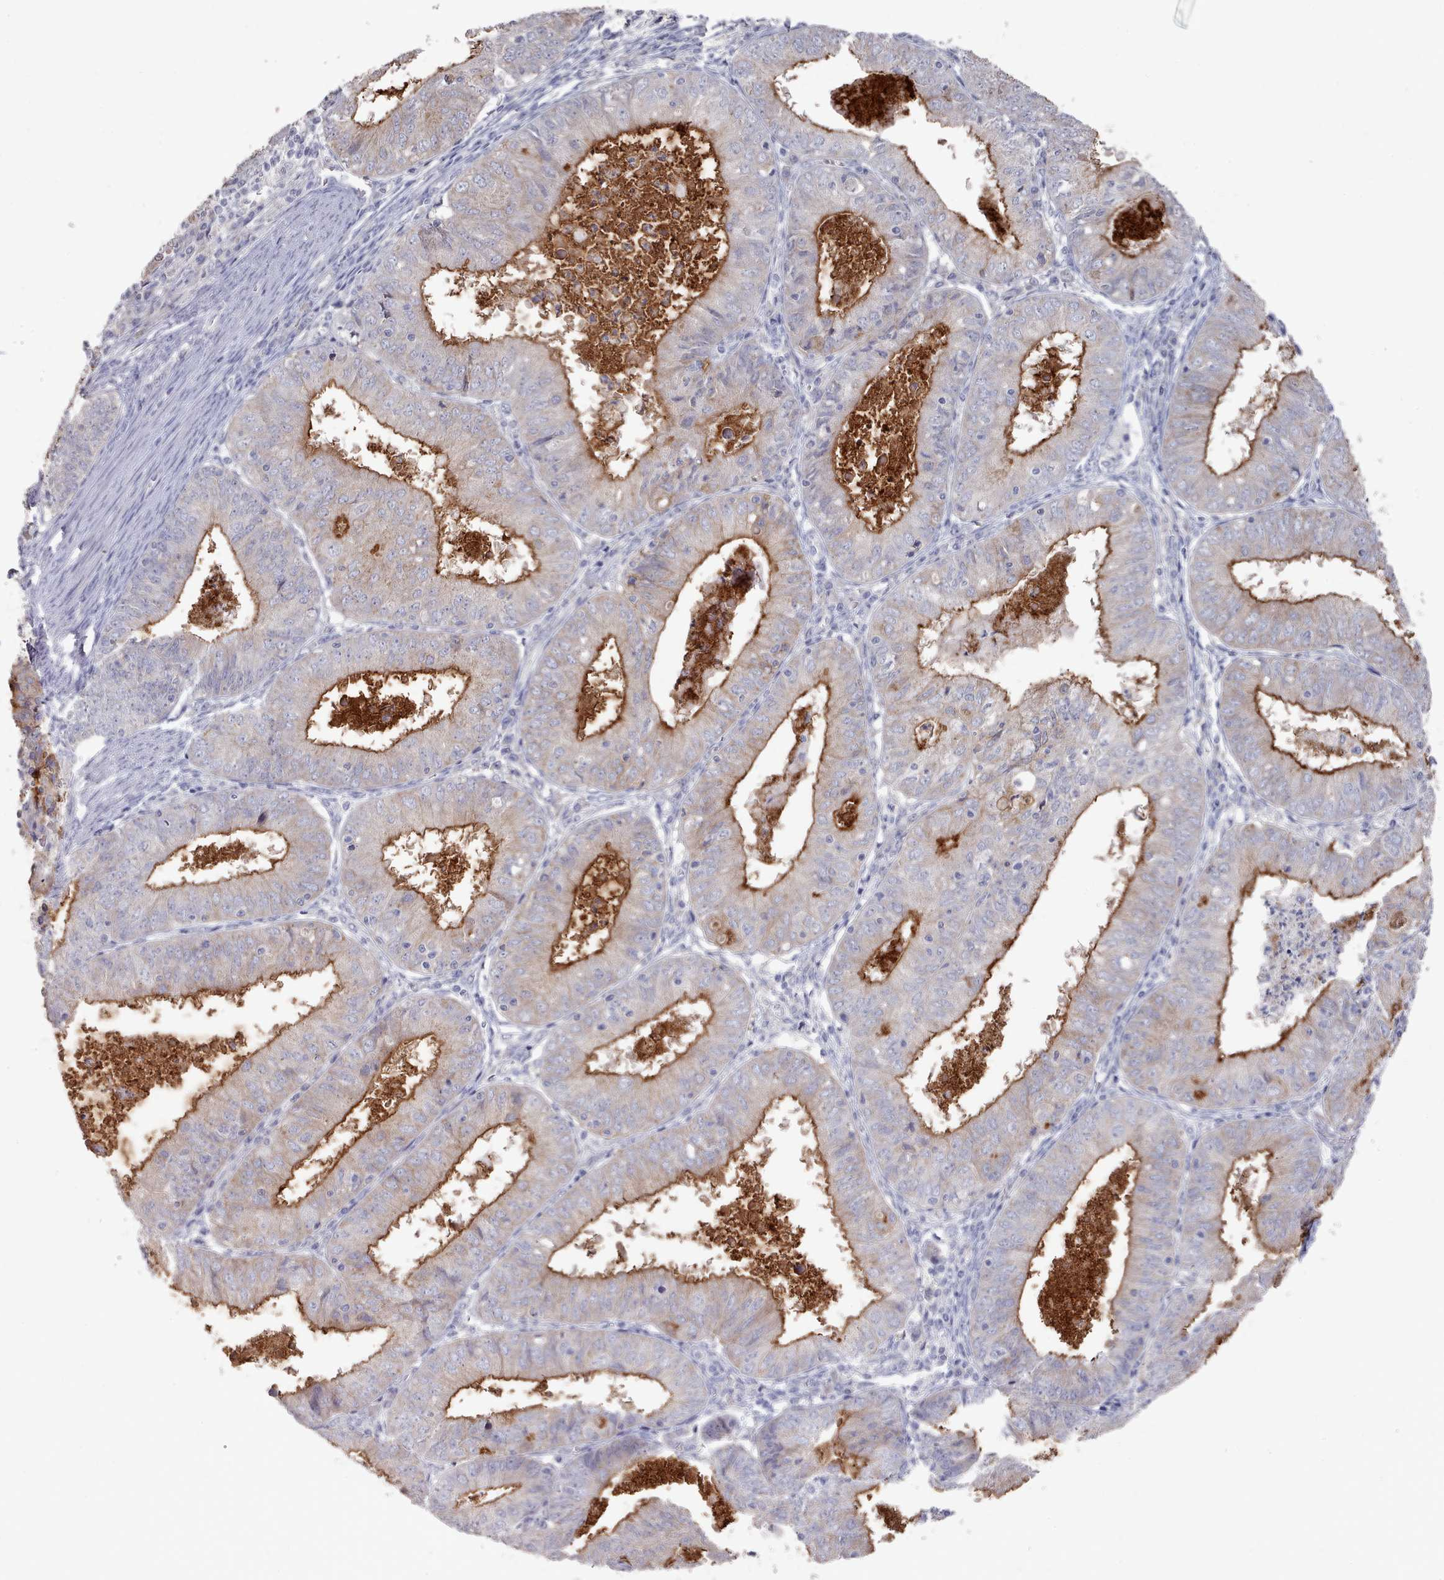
{"staining": {"intensity": "strong", "quantity": "25%-75%", "location": "cytoplasmic/membranous"}, "tissue": "endometrial cancer", "cell_type": "Tumor cells", "image_type": "cancer", "snomed": [{"axis": "morphology", "description": "Adenocarcinoma, NOS"}, {"axis": "topography", "description": "Endometrium"}], "caption": "A brown stain shows strong cytoplasmic/membranous staining of a protein in adenocarcinoma (endometrial) tumor cells.", "gene": "PROM2", "patient": {"sex": "female", "age": 57}}